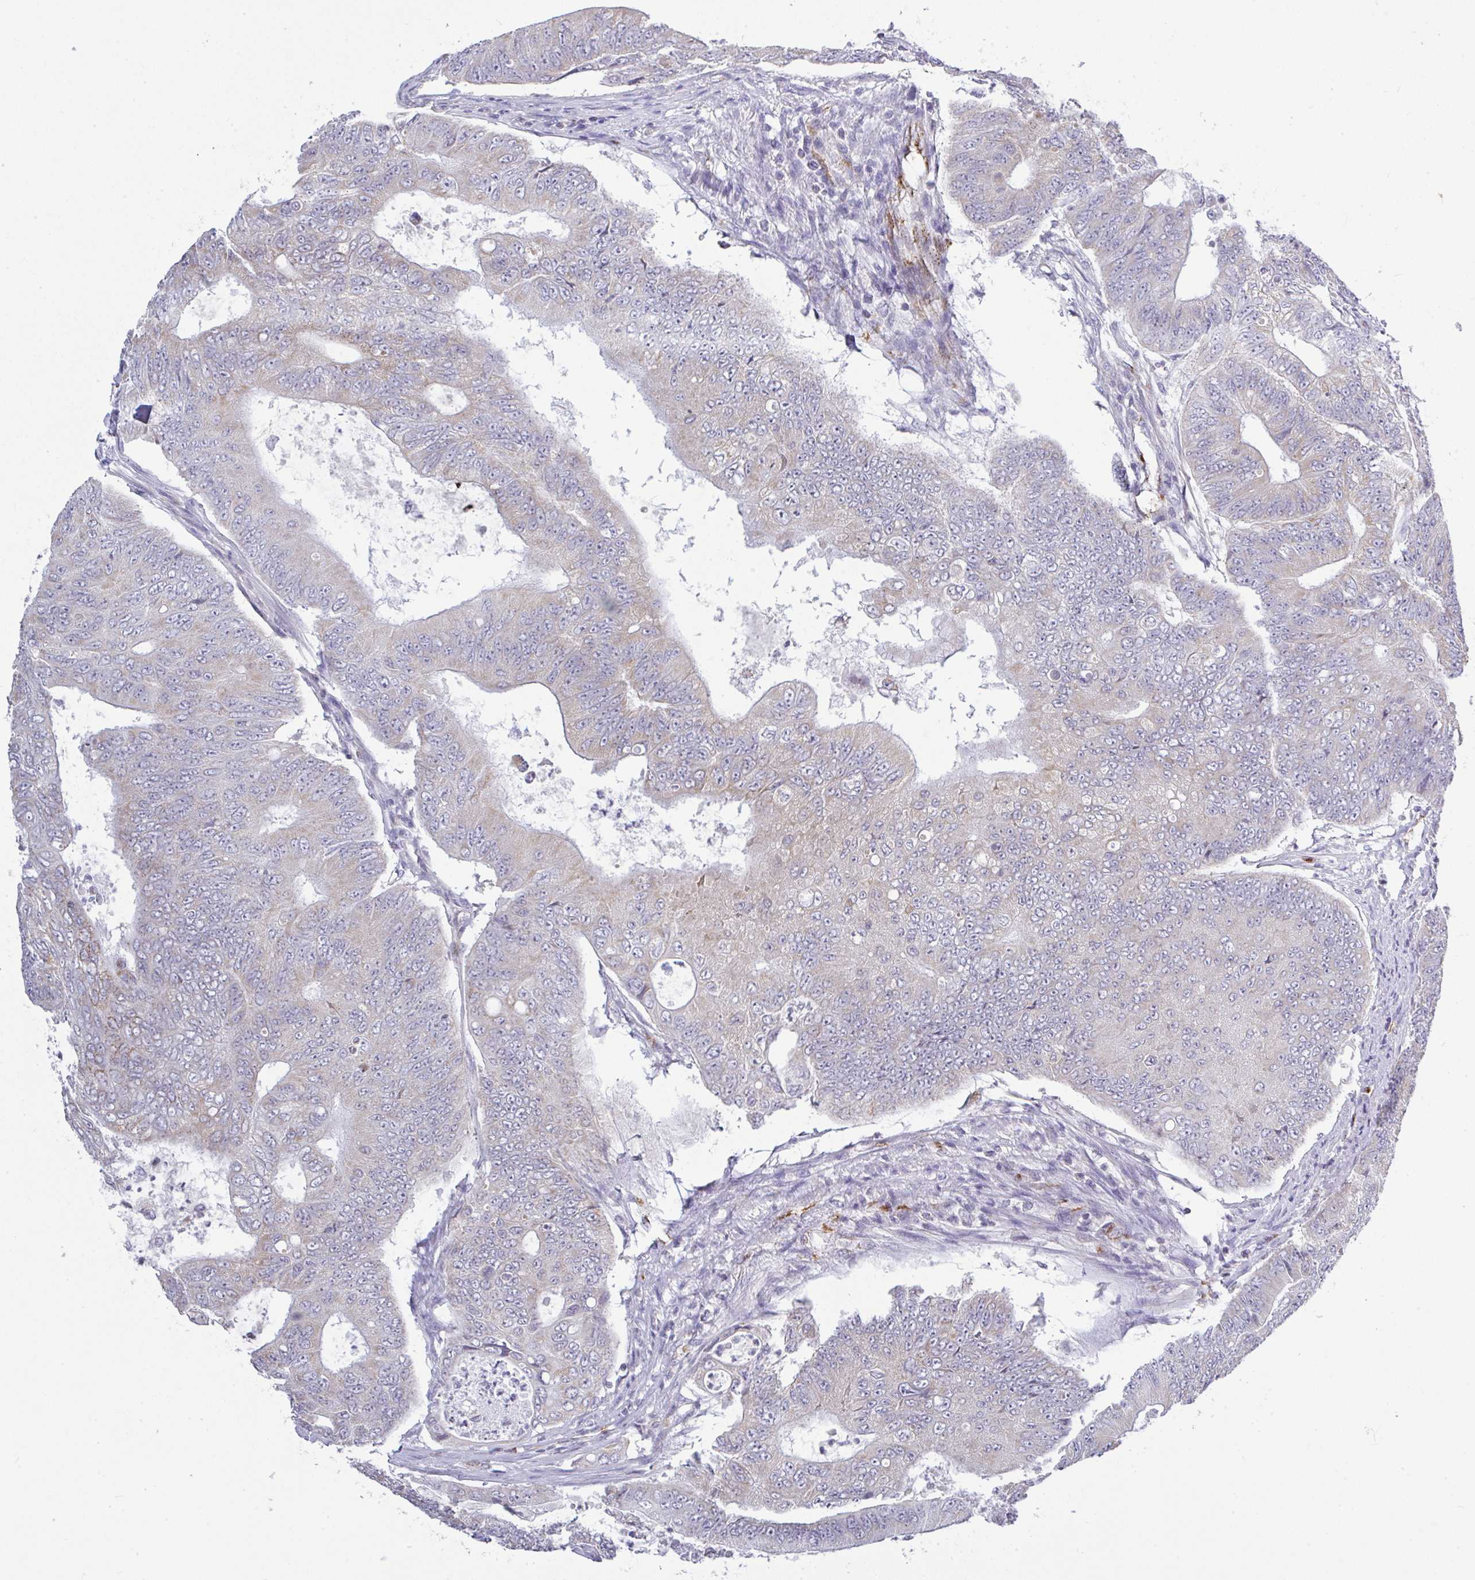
{"staining": {"intensity": "negative", "quantity": "none", "location": "none"}, "tissue": "colorectal cancer", "cell_type": "Tumor cells", "image_type": "cancer", "snomed": [{"axis": "morphology", "description": "Adenocarcinoma, NOS"}, {"axis": "topography", "description": "Colon"}], "caption": "High magnification brightfield microscopy of colorectal cancer (adenocarcinoma) stained with DAB (3,3'-diaminobenzidine) (brown) and counterstained with hematoxylin (blue): tumor cells show no significant expression.", "gene": "PLCD4", "patient": {"sex": "female", "age": 48}}